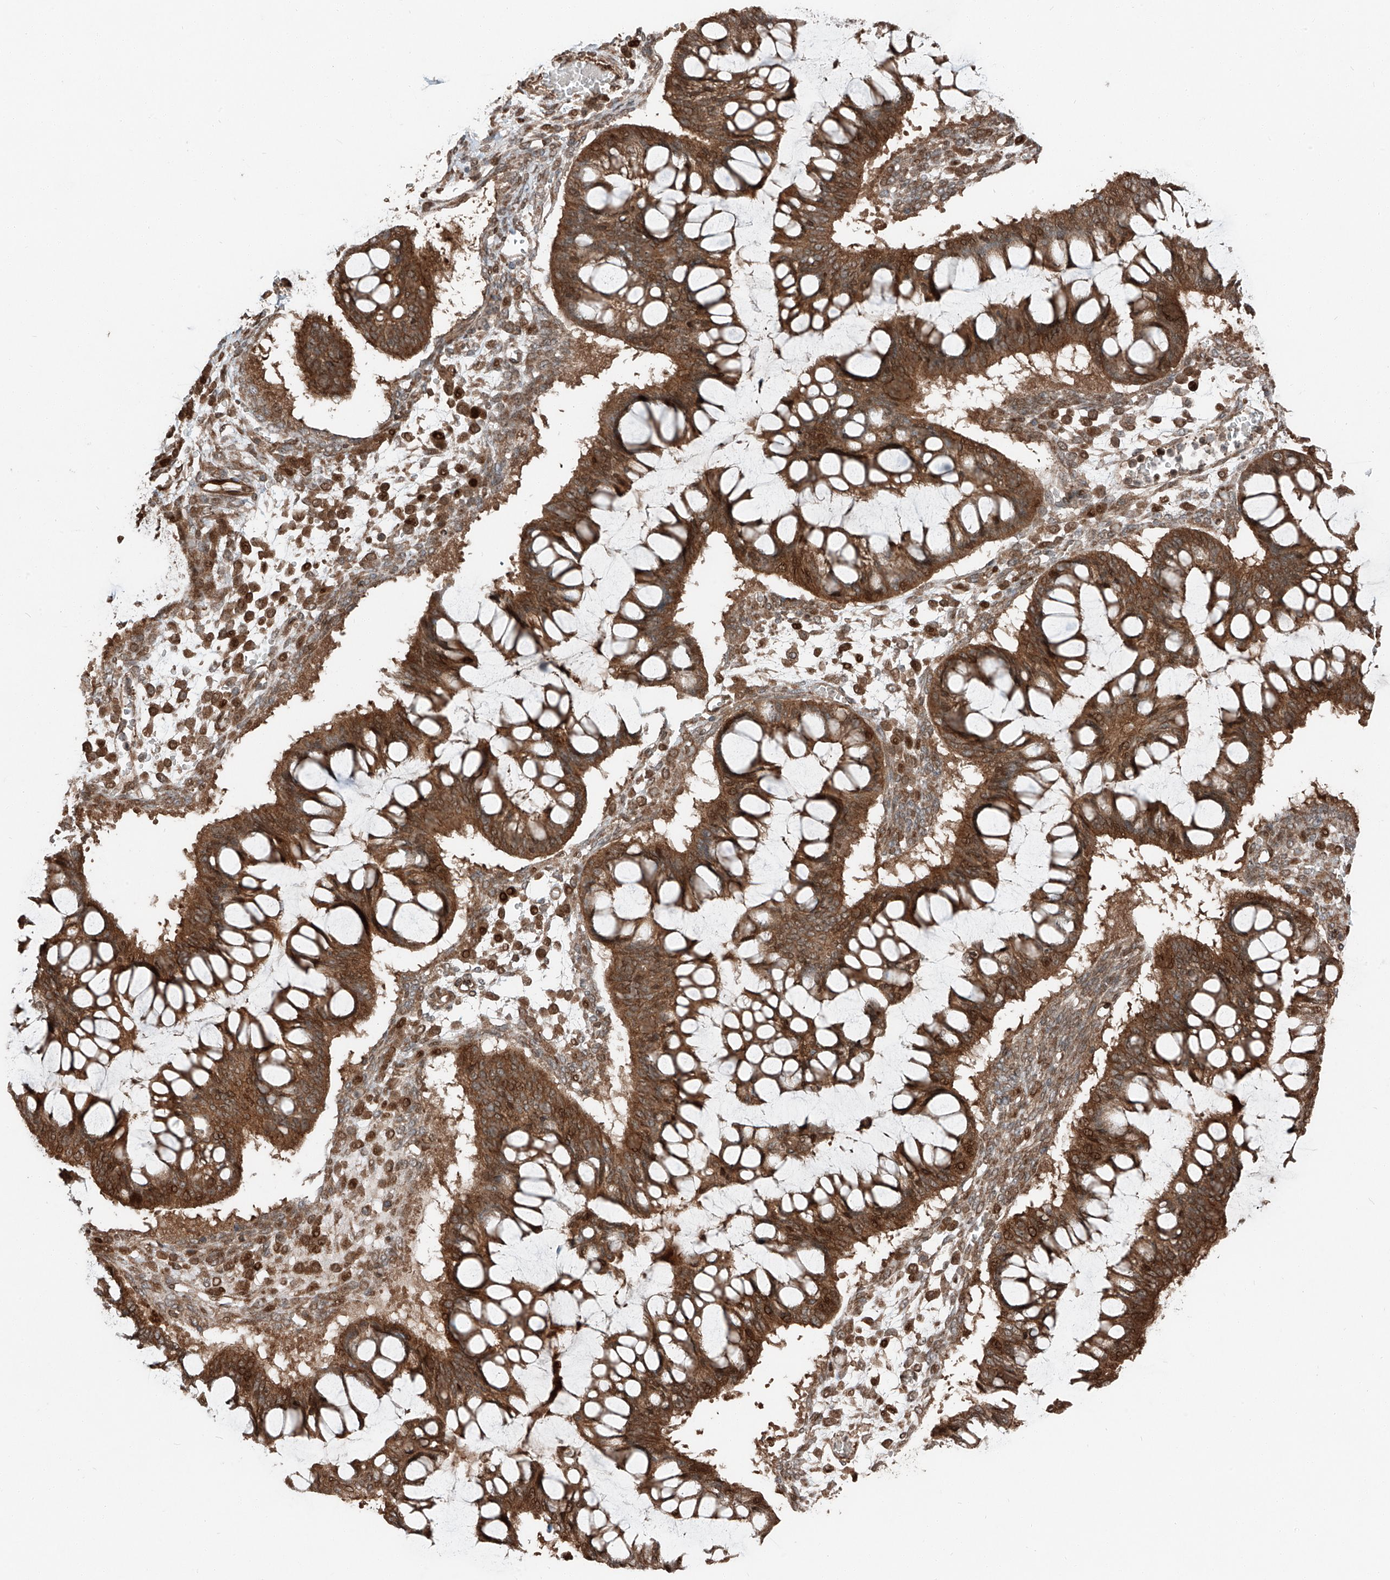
{"staining": {"intensity": "moderate", "quantity": ">75%", "location": "cytoplasmic/membranous"}, "tissue": "ovarian cancer", "cell_type": "Tumor cells", "image_type": "cancer", "snomed": [{"axis": "morphology", "description": "Cystadenocarcinoma, mucinous, NOS"}, {"axis": "topography", "description": "Ovary"}], "caption": "The histopathology image shows staining of mucinous cystadenocarcinoma (ovarian), revealing moderate cytoplasmic/membranous protein staining (brown color) within tumor cells.", "gene": "CEP162", "patient": {"sex": "female", "age": 73}}